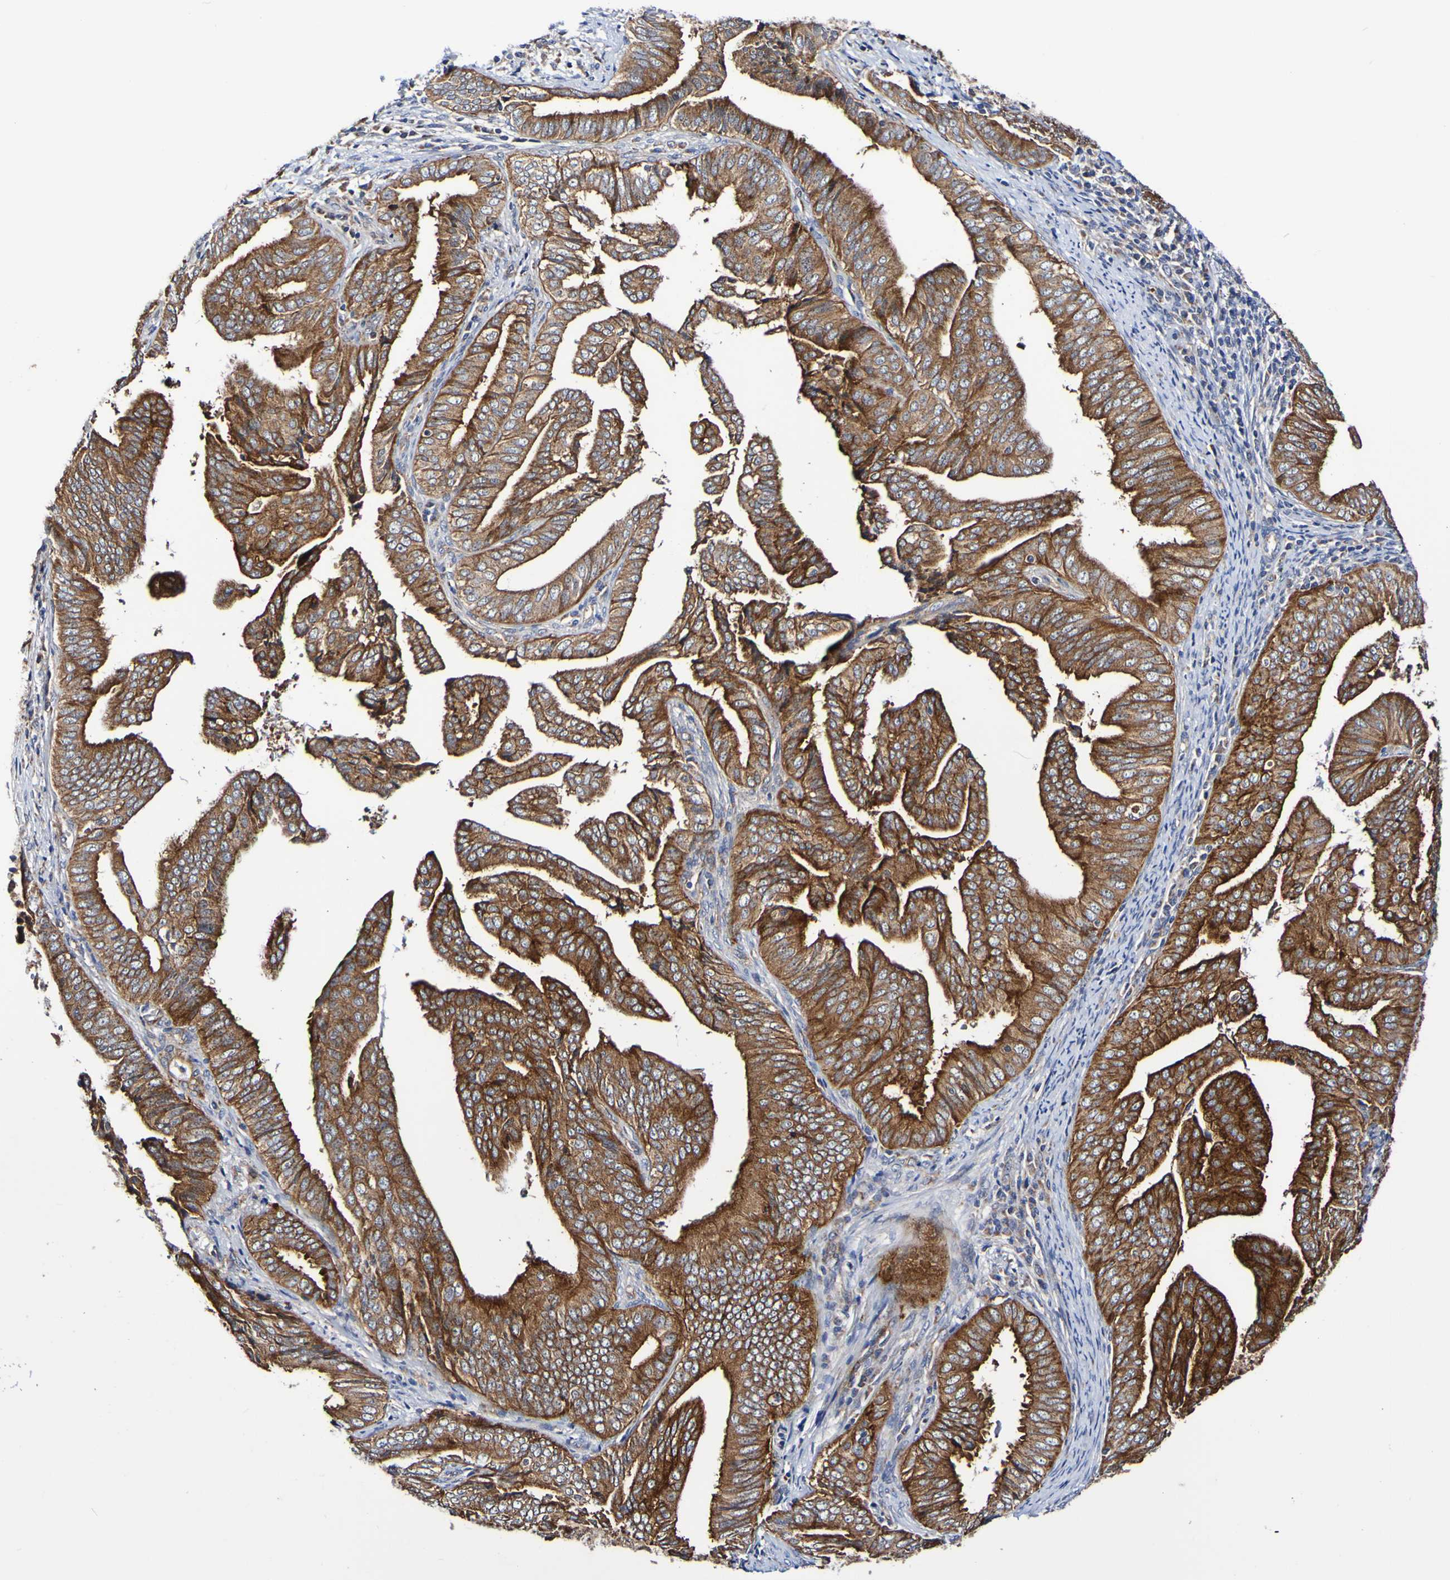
{"staining": {"intensity": "strong", "quantity": ">75%", "location": "cytoplasmic/membranous"}, "tissue": "endometrial cancer", "cell_type": "Tumor cells", "image_type": "cancer", "snomed": [{"axis": "morphology", "description": "Adenocarcinoma, NOS"}, {"axis": "topography", "description": "Endometrium"}], "caption": "Tumor cells show high levels of strong cytoplasmic/membranous expression in about >75% of cells in adenocarcinoma (endometrial).", "gene": "GJB1", "patient": {"sex": "female", "age": 58}}